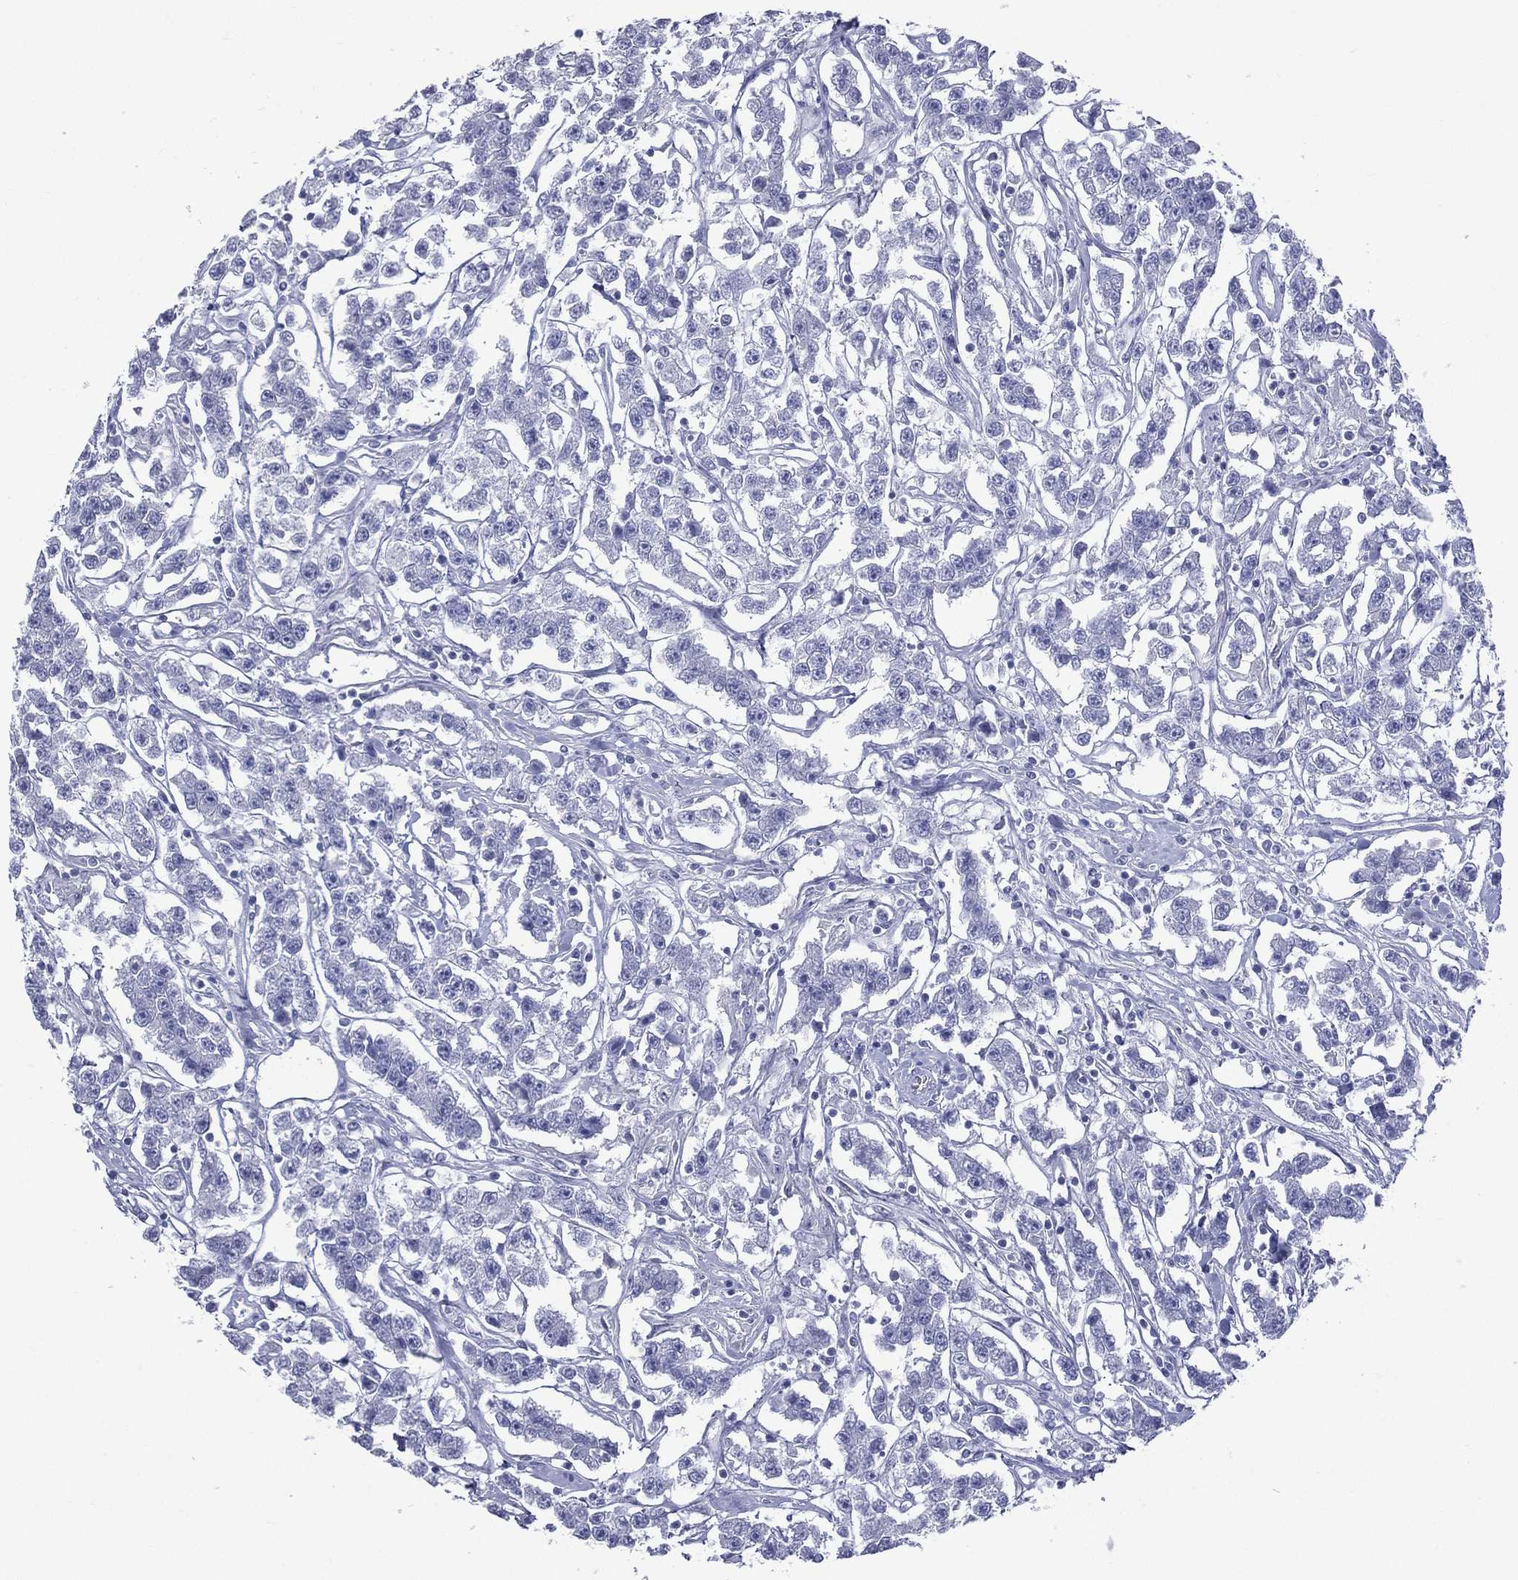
{"staining": {"intensity": "negative", "quantity": "none", "location": "none"}, "tissue": "testis cancer", "cell_type": "Tumor cells", "image_type": "cancer", "snomed": [{"axis": "morphology", "description": "Seminoma, NOS"}, {"axis": "topography", "description": "Testis"}], "caption": "Testis cancer (seminoma) was stained to show a protein in brown. There is no significant expression in tumor cells.", "gene": "CES2", "patient": {"sex": "male", "age": 59}}